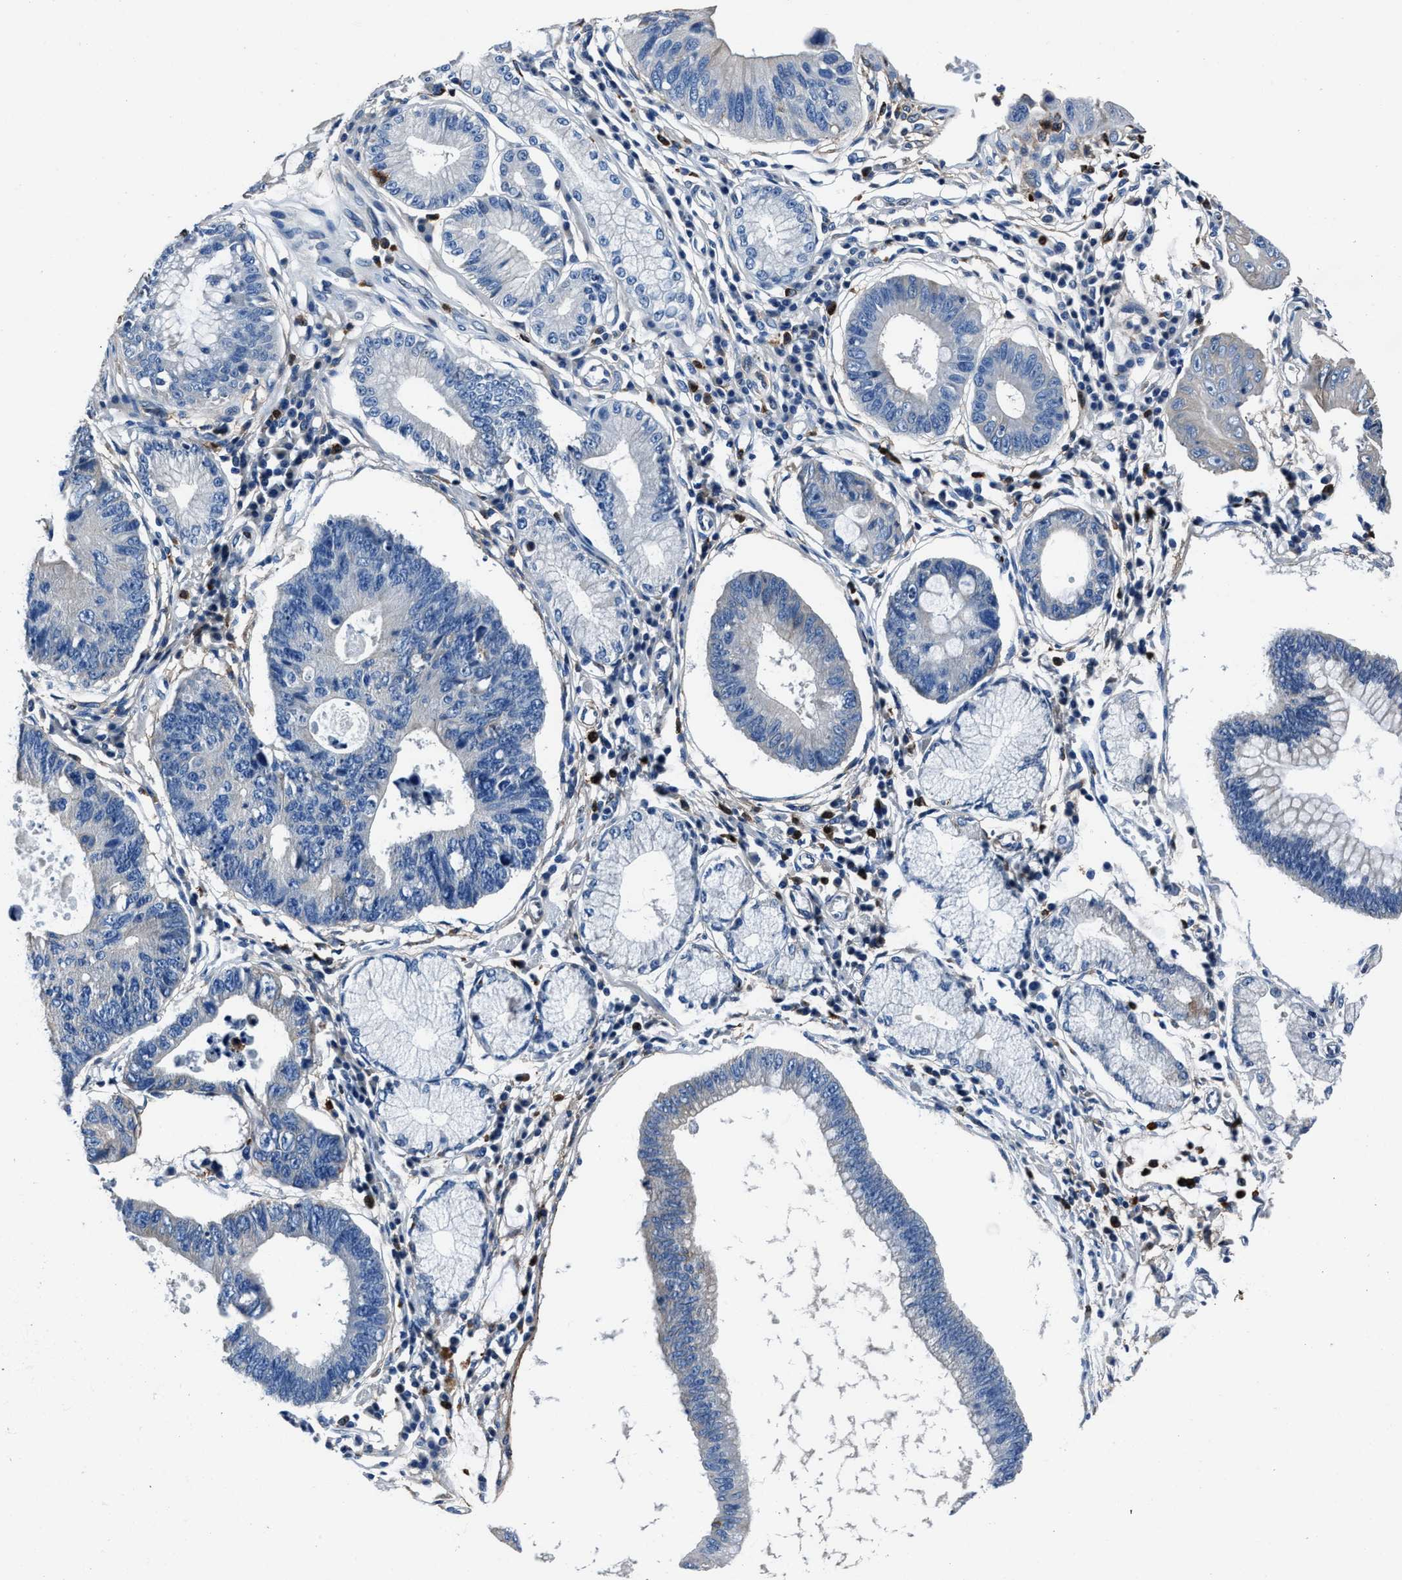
{"staining": {"intensity": "negative", "quantity": "none", "location": "none"}, "tissue": "stomach cancer", "cell_type": "Tumor cells", "image_type": "cancer", "snomed": [{"axis": "morphology", "description": "Adenocarcinoma, NOS"}, {"axis": "topography", "description": "Stomach"}], "caption": "The immunohistochemistry image has no significant staining in tumor cells of stomach cancer tissue.", "gene": "FGL2", "patient": {"sex": "male", "age": 59}}